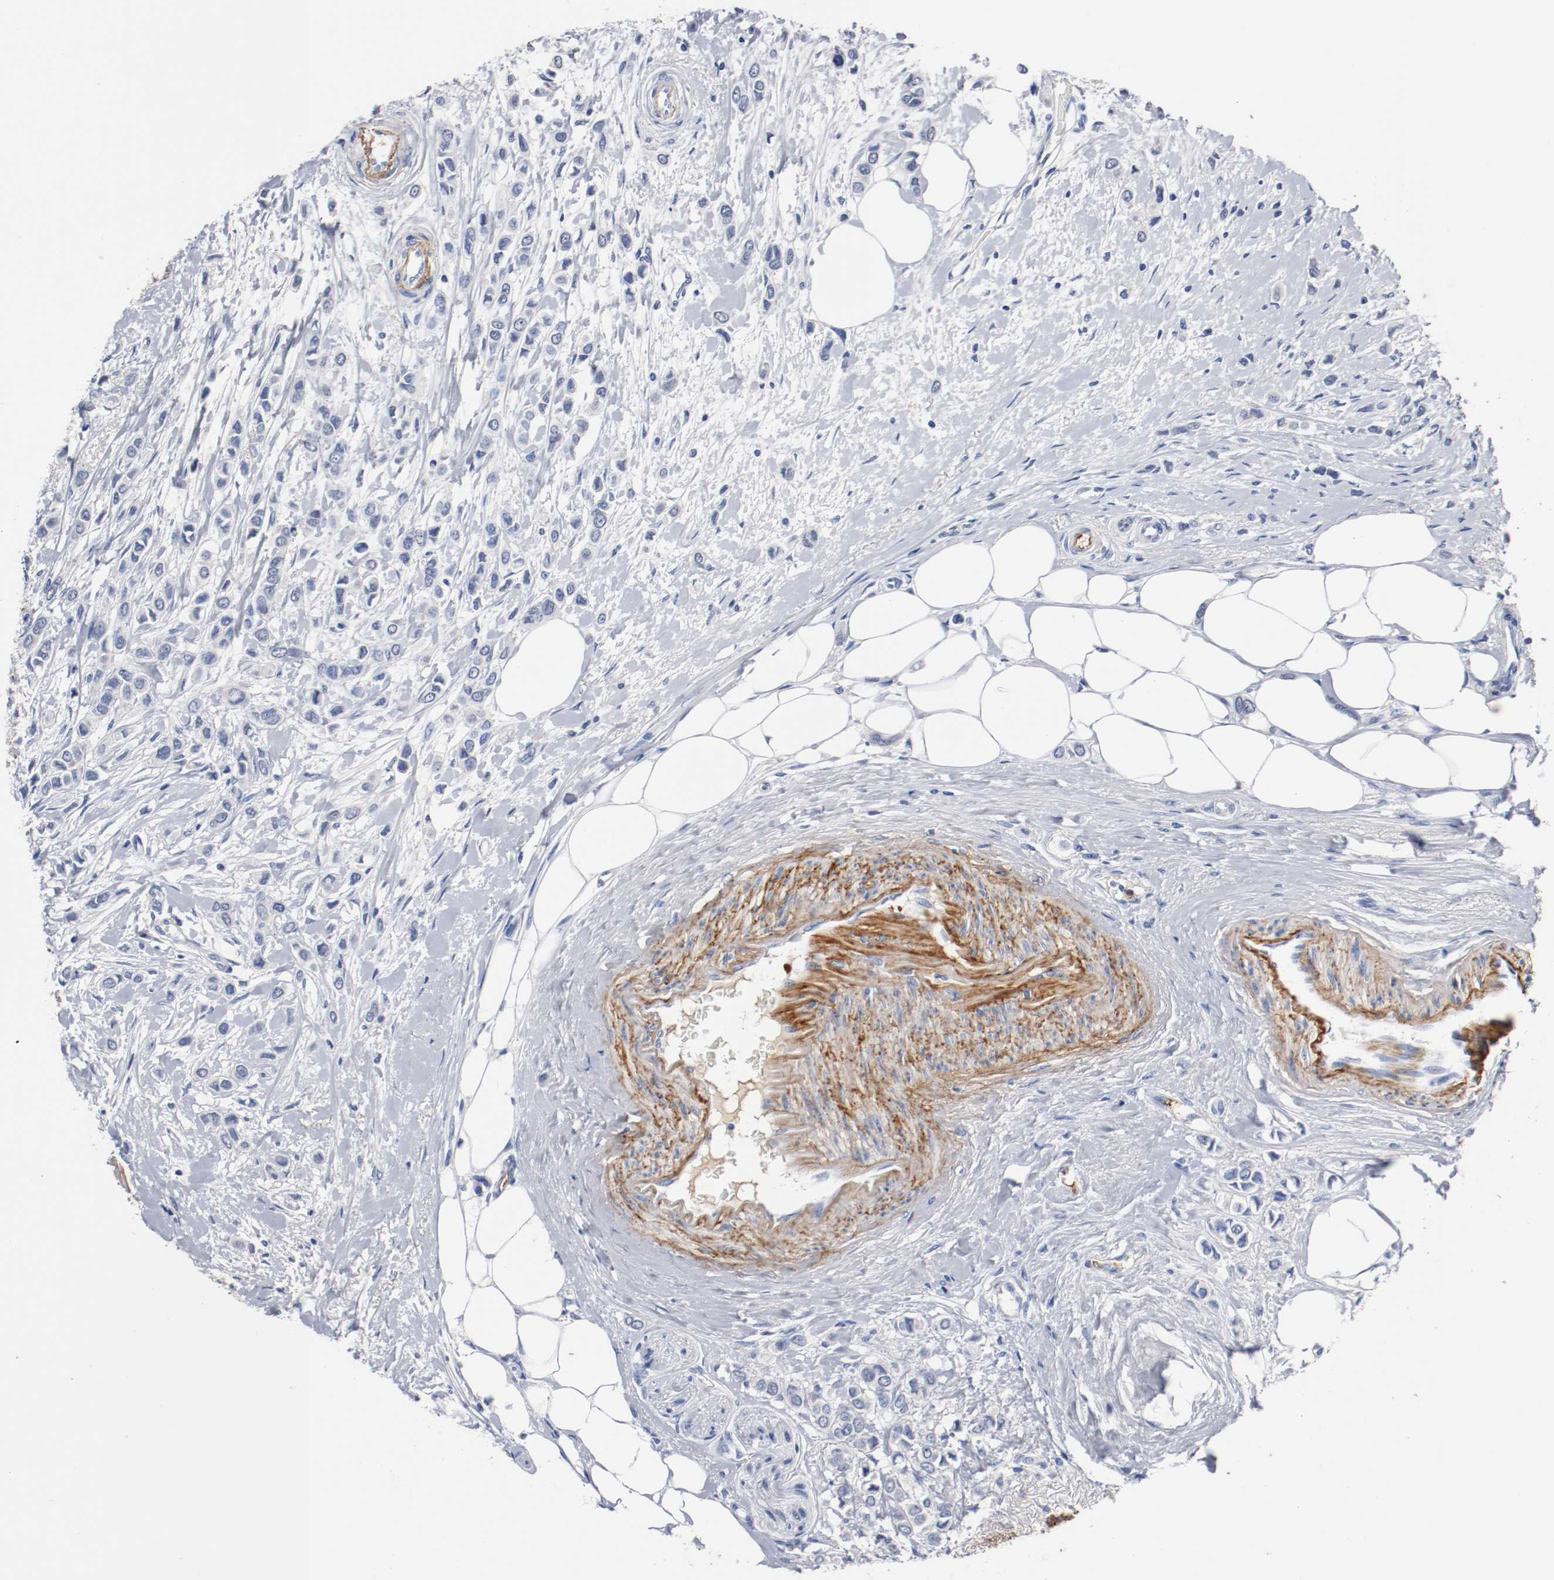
{"staining": {"intensity": "negative", "quantity": "none", "location": "none"}, "tissue": "breast cancer", "cell_type": "Tumor cells", "image_type": "cancer", "snomed": [{"axis": "morphology", "description": "Lobular carcinoma"}, {"axis": "topography", "description": "Breast"}], "caption": "There is no significant staining in tumor cells of breast cancer (lobular carcinoma).", "gene": "TNC", "patient": {"sex": "female", "age": 51}}